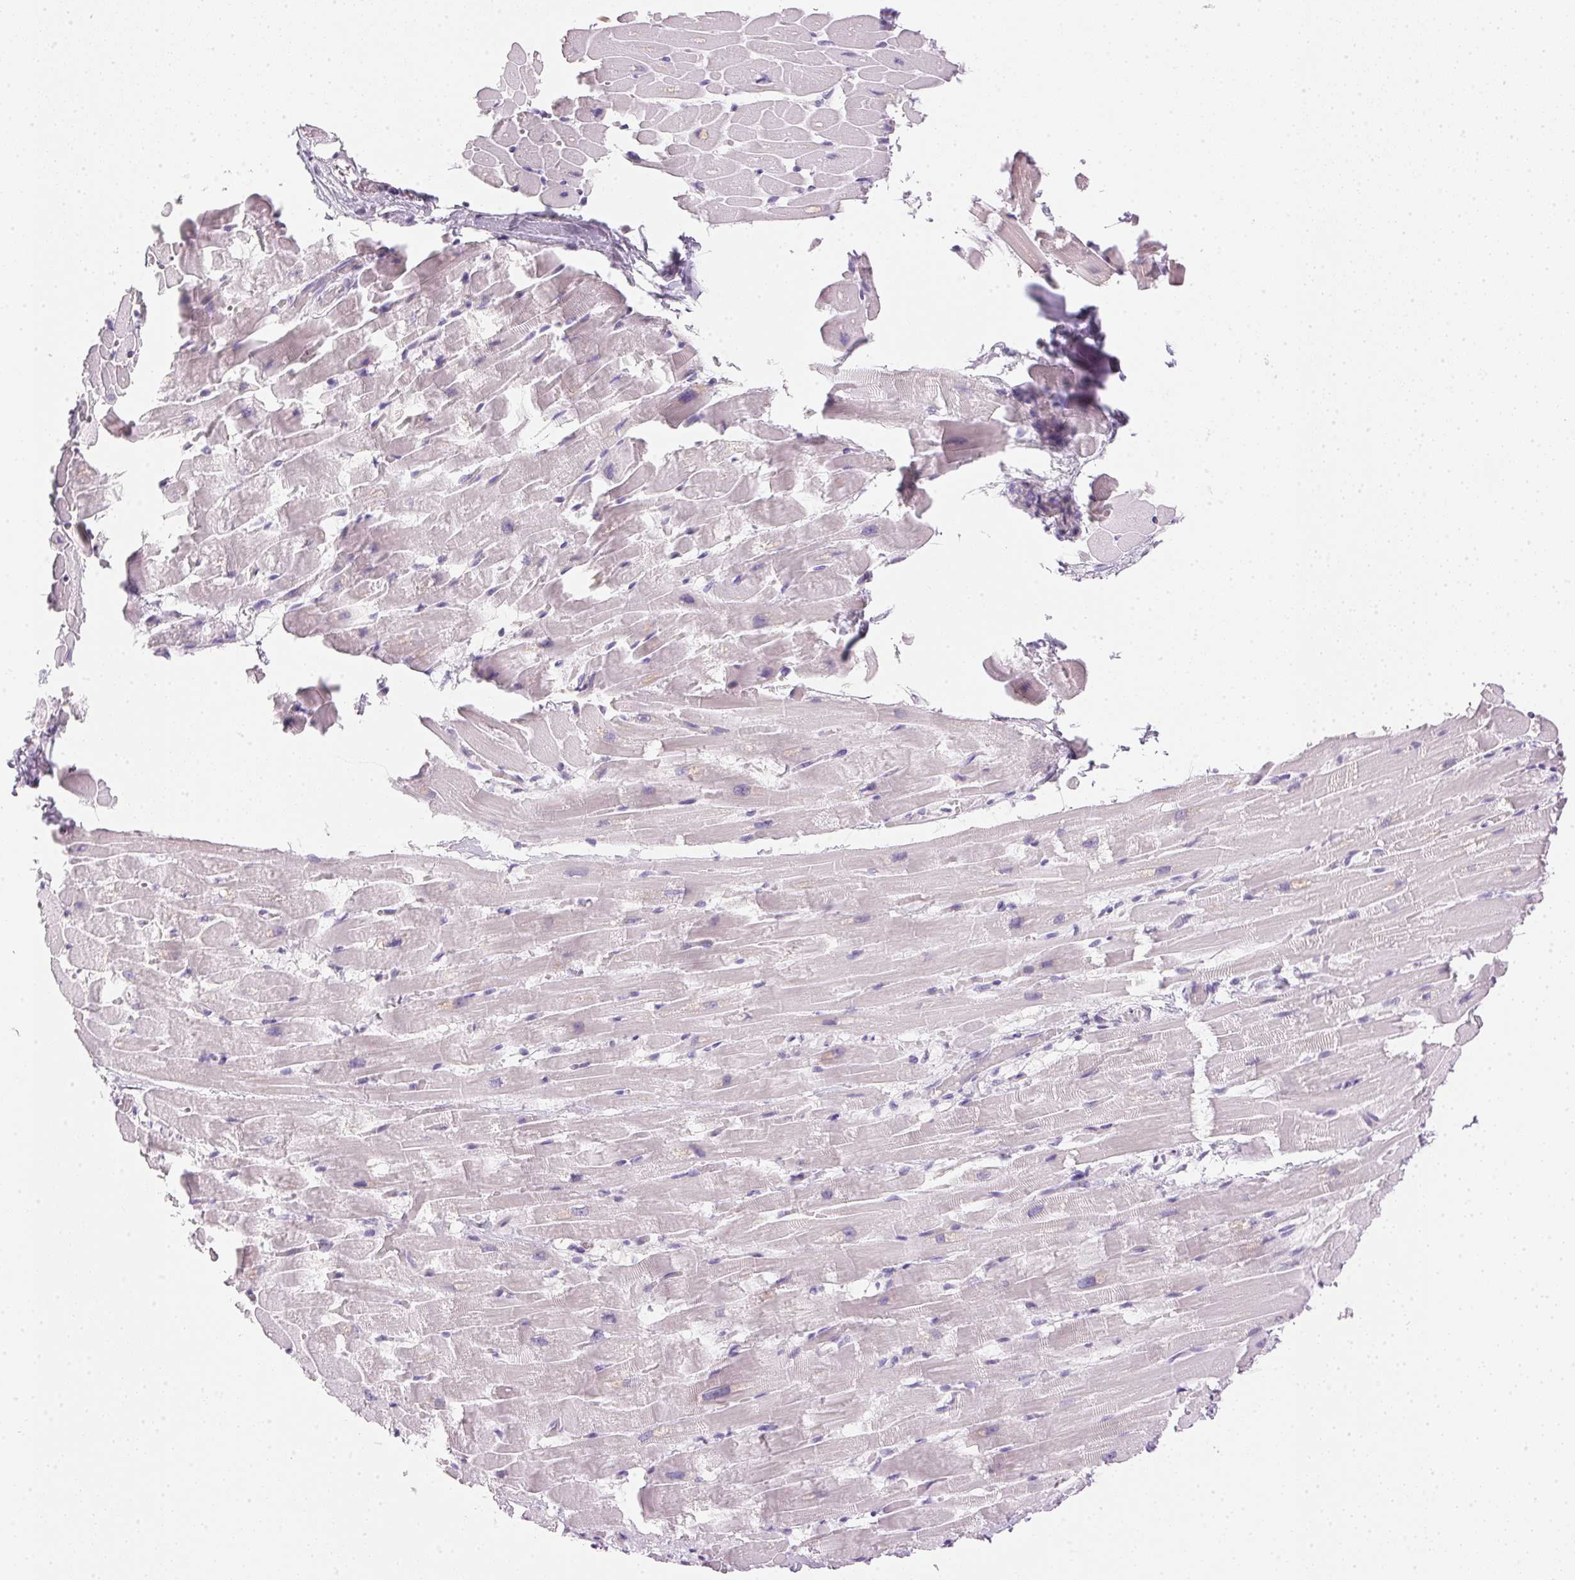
{"staining": {"intensity": "negative", "quantity": "none", "location": "none"}, "tissue": "heart muscle", "cell_type": "Cardiomyocytes", "image_type": "normal", "snomed": [{"axis": "morphology", "description": "Normal tissue, NOS"}, {"axis": "topography", "description": "Heart"}], "caption": "An immunohistochemistry histopathology image of benign heart muscle is shown. There is no staining in cardiomyocytes of heart muscle. The staining is performed using DAB (3,3'-diaminobenzidine) brown chromogen with nuclei counter-stained in using hematoxylin.", "gene": "IGFBP1", "patient": {"sex": "male", "age": 37}}